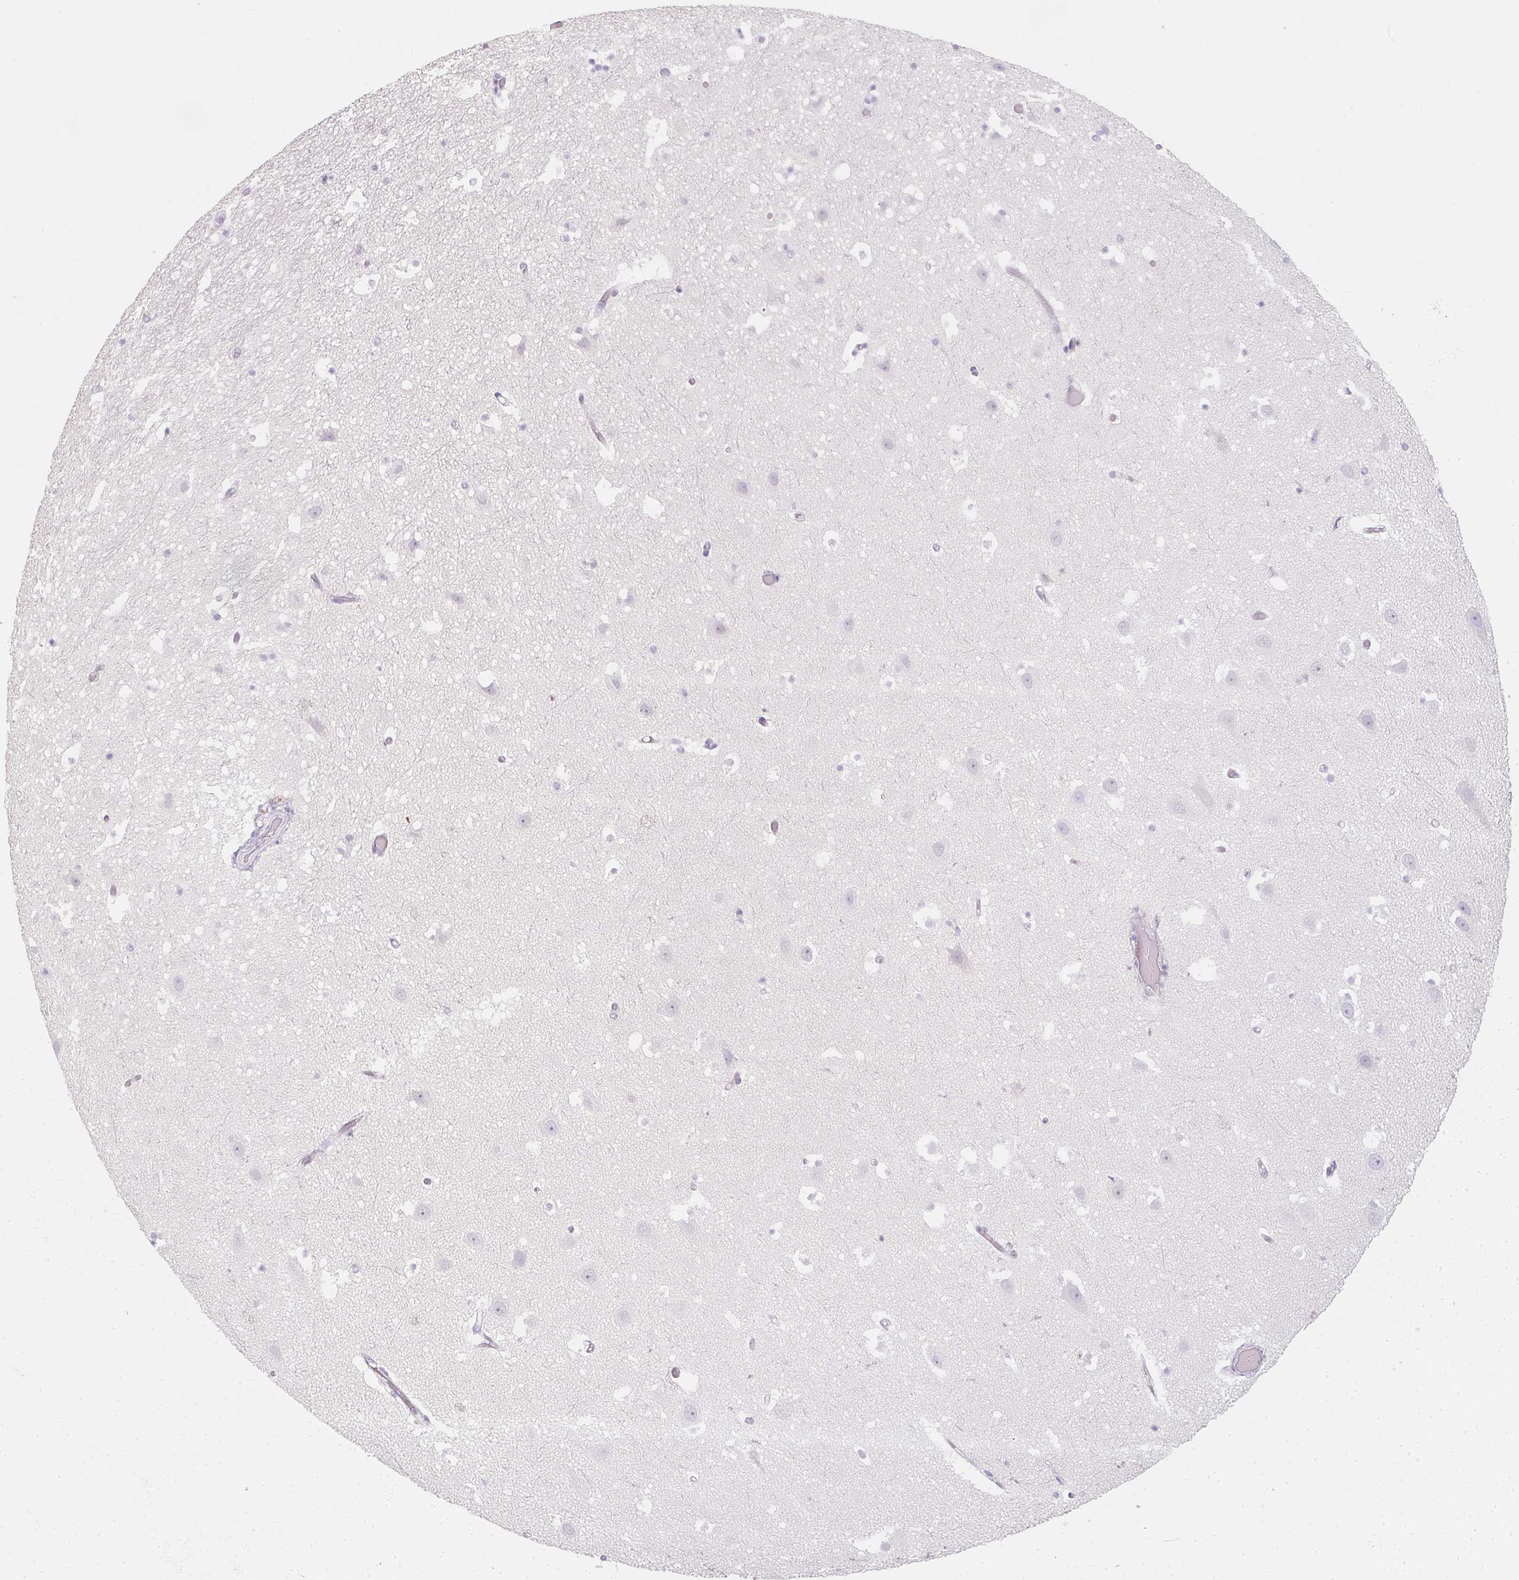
{"staining": {"intensity": "negative", "quantity": "none", "location": "none"}, "tissue": "hippocampus", "cell_type": "Glial cells", "image_type": "normal", "snomed": [{"axis": "morphology", "description": "Normal tissue, NOS"}, {"axis": "topography", "description": "Hippocampus"}], "caption": "Human hippocampus stained for a protein using immunohistochemistry (IHC) demonstrates no expression in glial cells.", "gene": "TMEM72", "patient": {"sex": "male", "age": 26}}